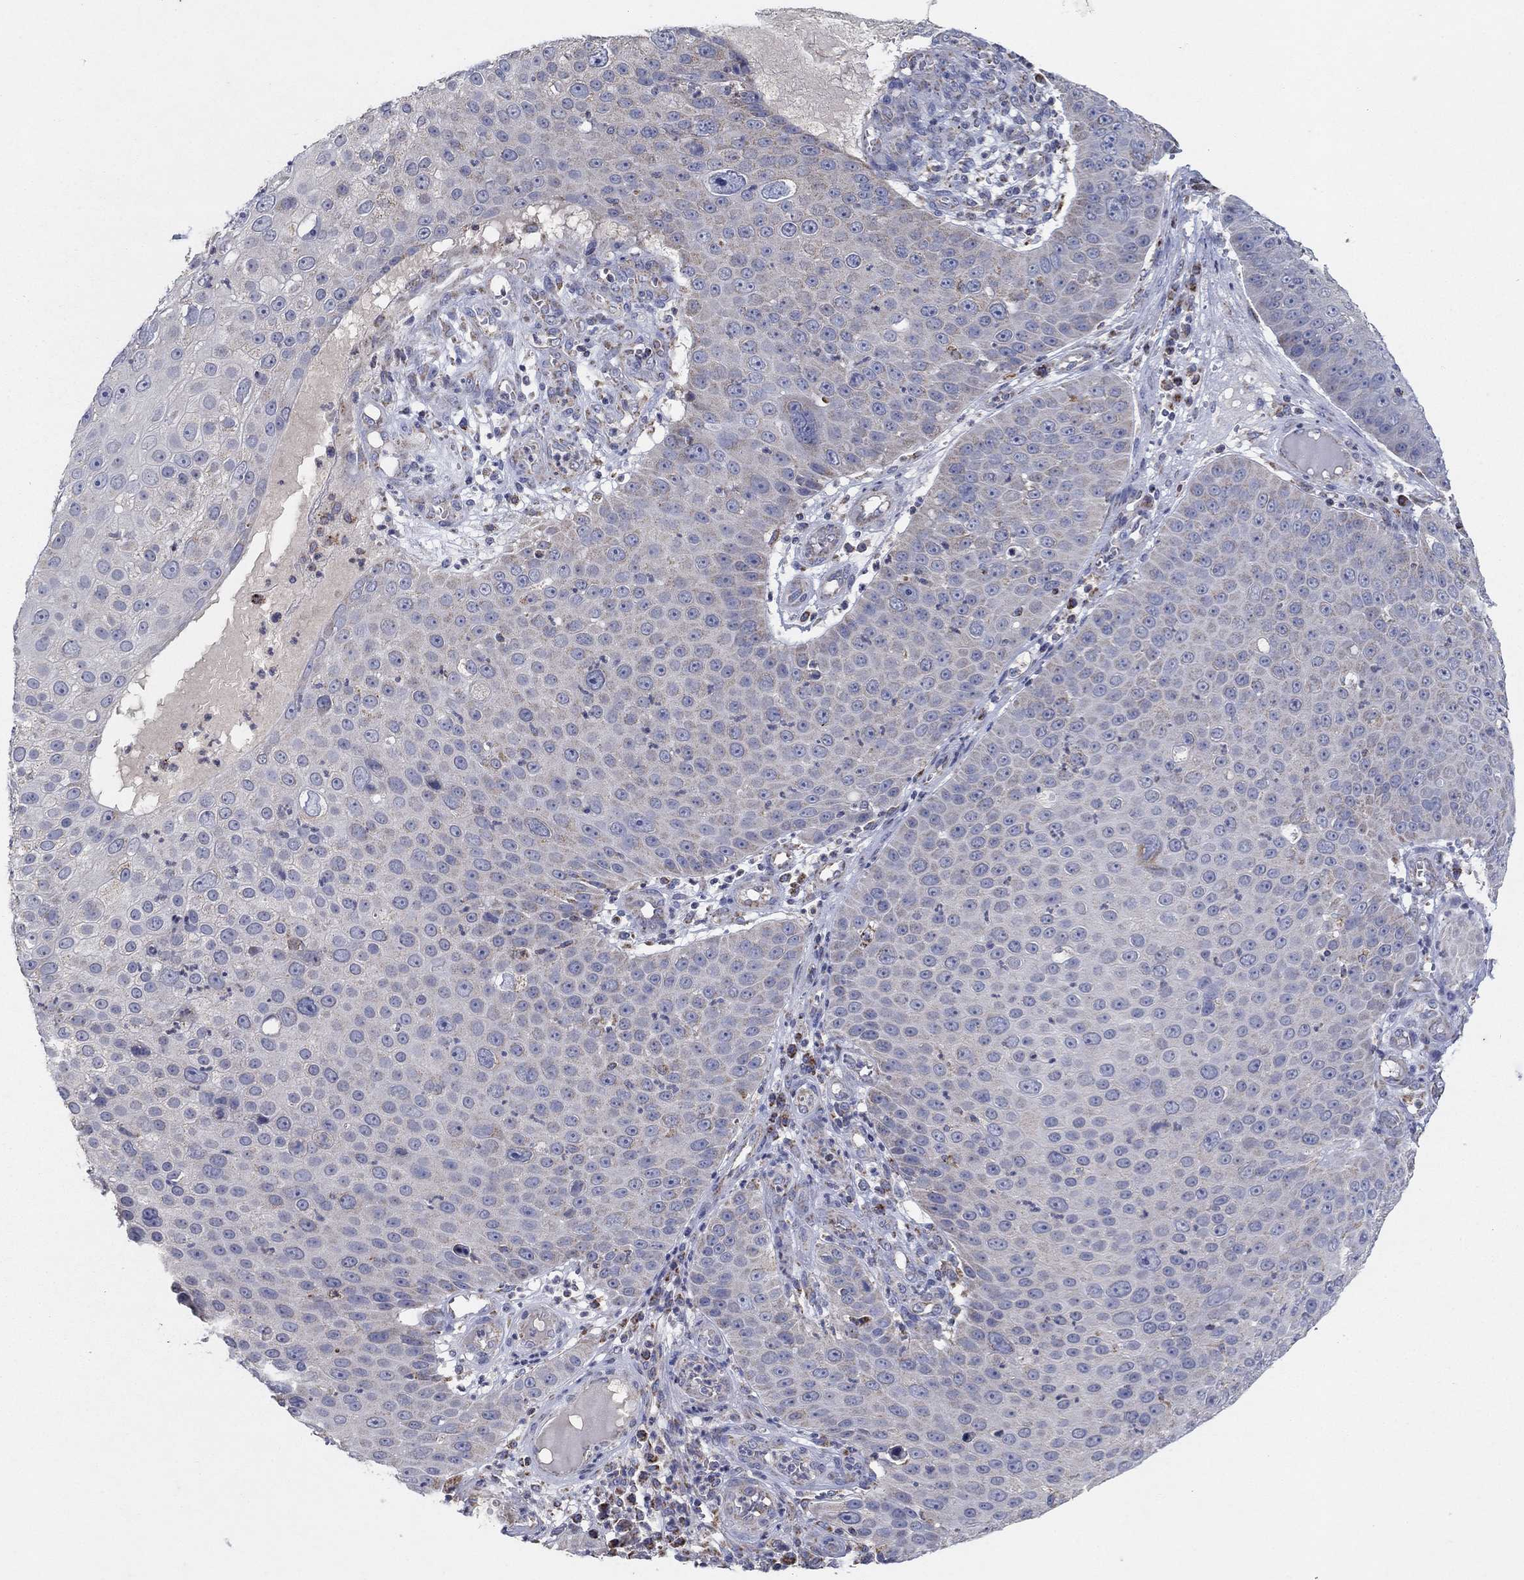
{"staining": {"intensity": "negative", "quantity": "none", "location": "none"}, "tissue": "skin cancer", "cell_type": "Tumor cells", "image_type": "cancer", "snomed": [{"axis": "morphology", "description": "Squamous cell carcinoma, NOS"}, {"axis": "topography", "description": "Skin"}], "caption": "Human squamous cell carcinoma (skin) stained for a protein using immunohistochemistry shows no staining in tumor cells.", "gene": "C9orf85", "patient": {"sex": "male", "age": 71}}